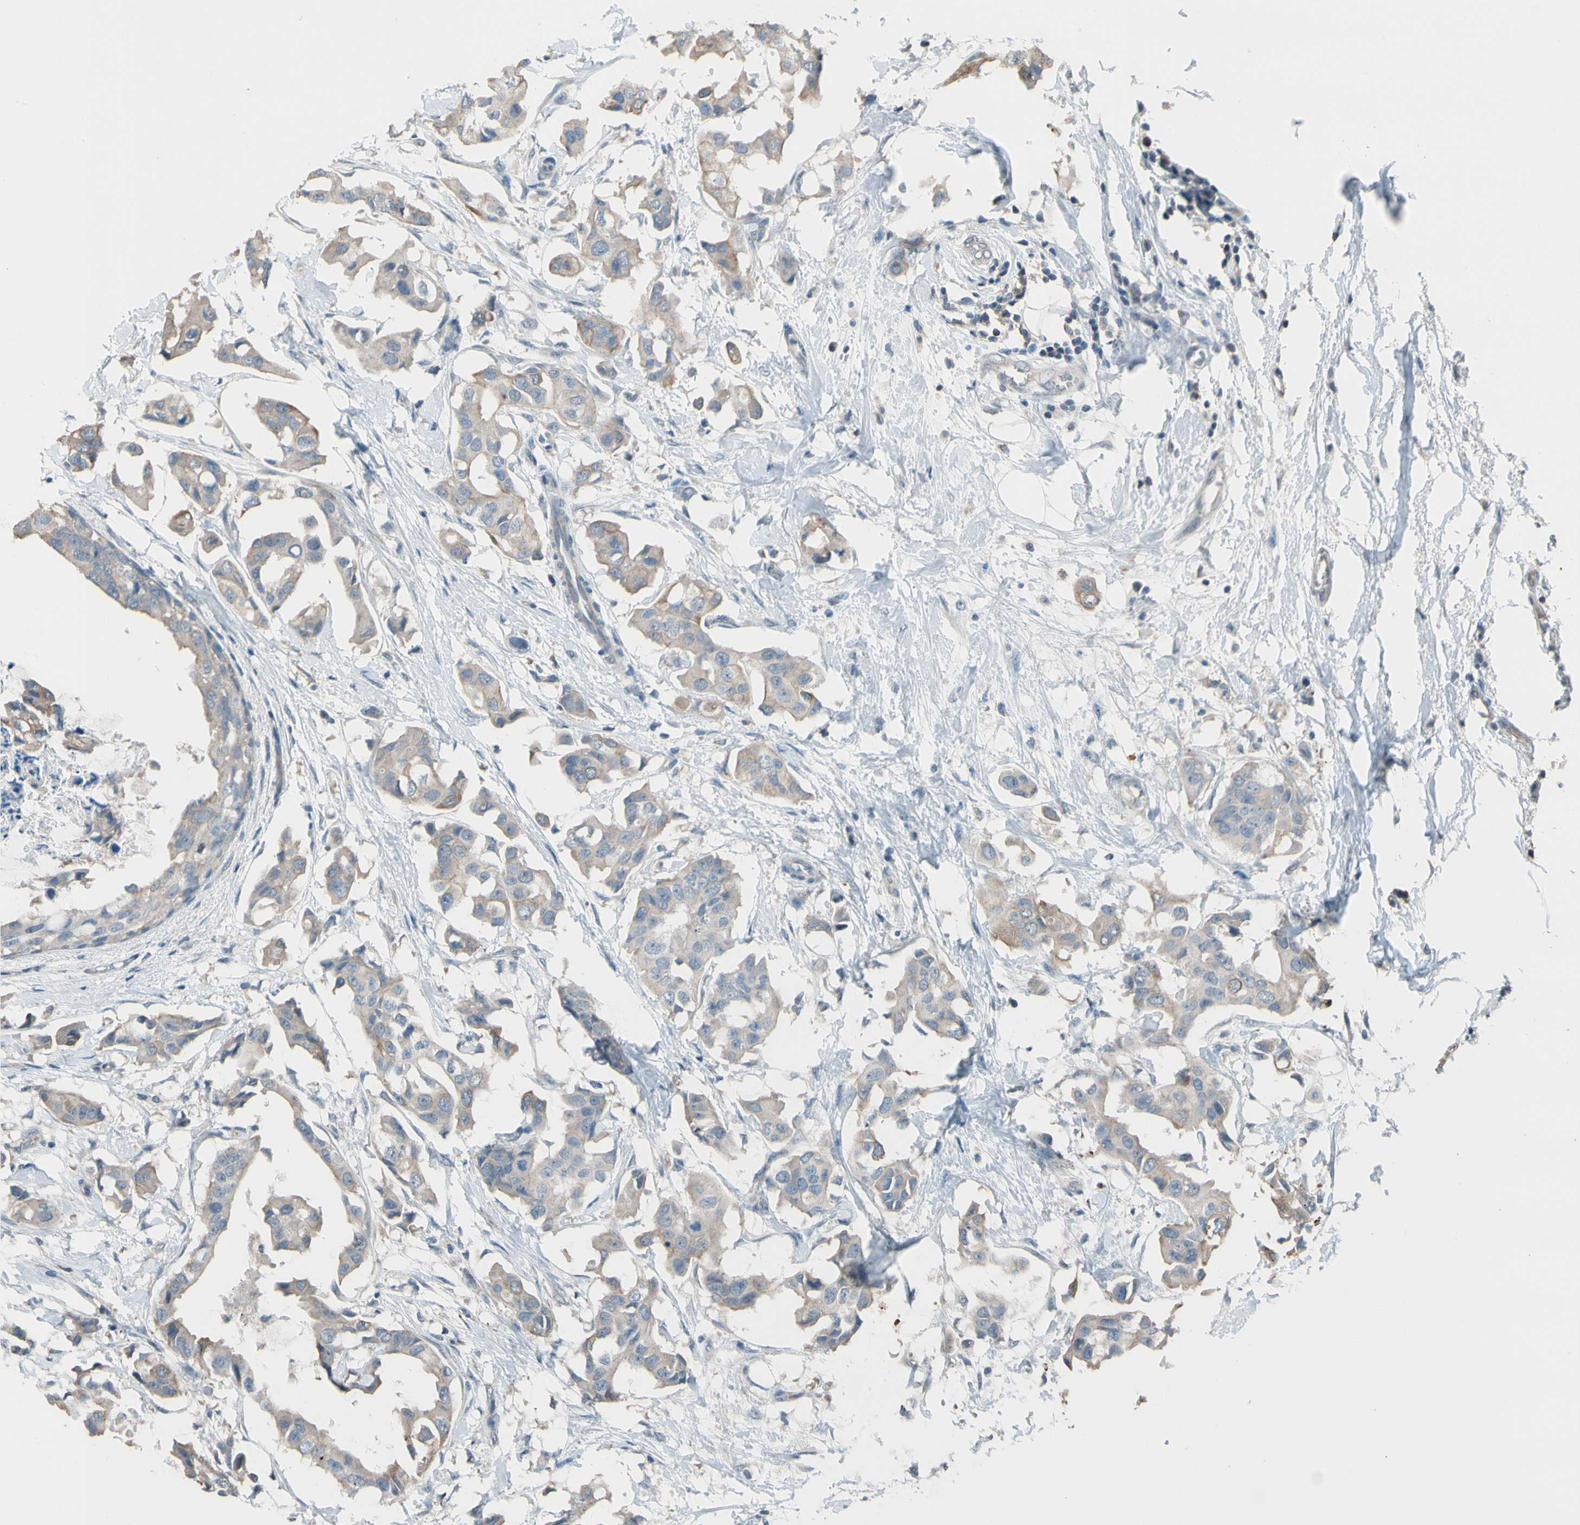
{"staining": {"intensity": "weak", "quantity": "25%-75%", "location": "cytoplasmic/membranous"}, "tissue": "breast cancer", "cell_type": "Tumor cells", "image_type": "cancer", "snomed": [{"axis": "morphology", "description": "Duct carcinoma"}, {"axis": "topography", "description": "Breast"}], "caption": "Protein positivity by immunohistochemistry (IHC) displays weak cytoplasmic/membranous positivity in about 25%-75% of tumor cells in infiltrating ductal carcinoma (breast).", "gene": "MAP3K7", "patient": {"sex": "female", "age": 40}}